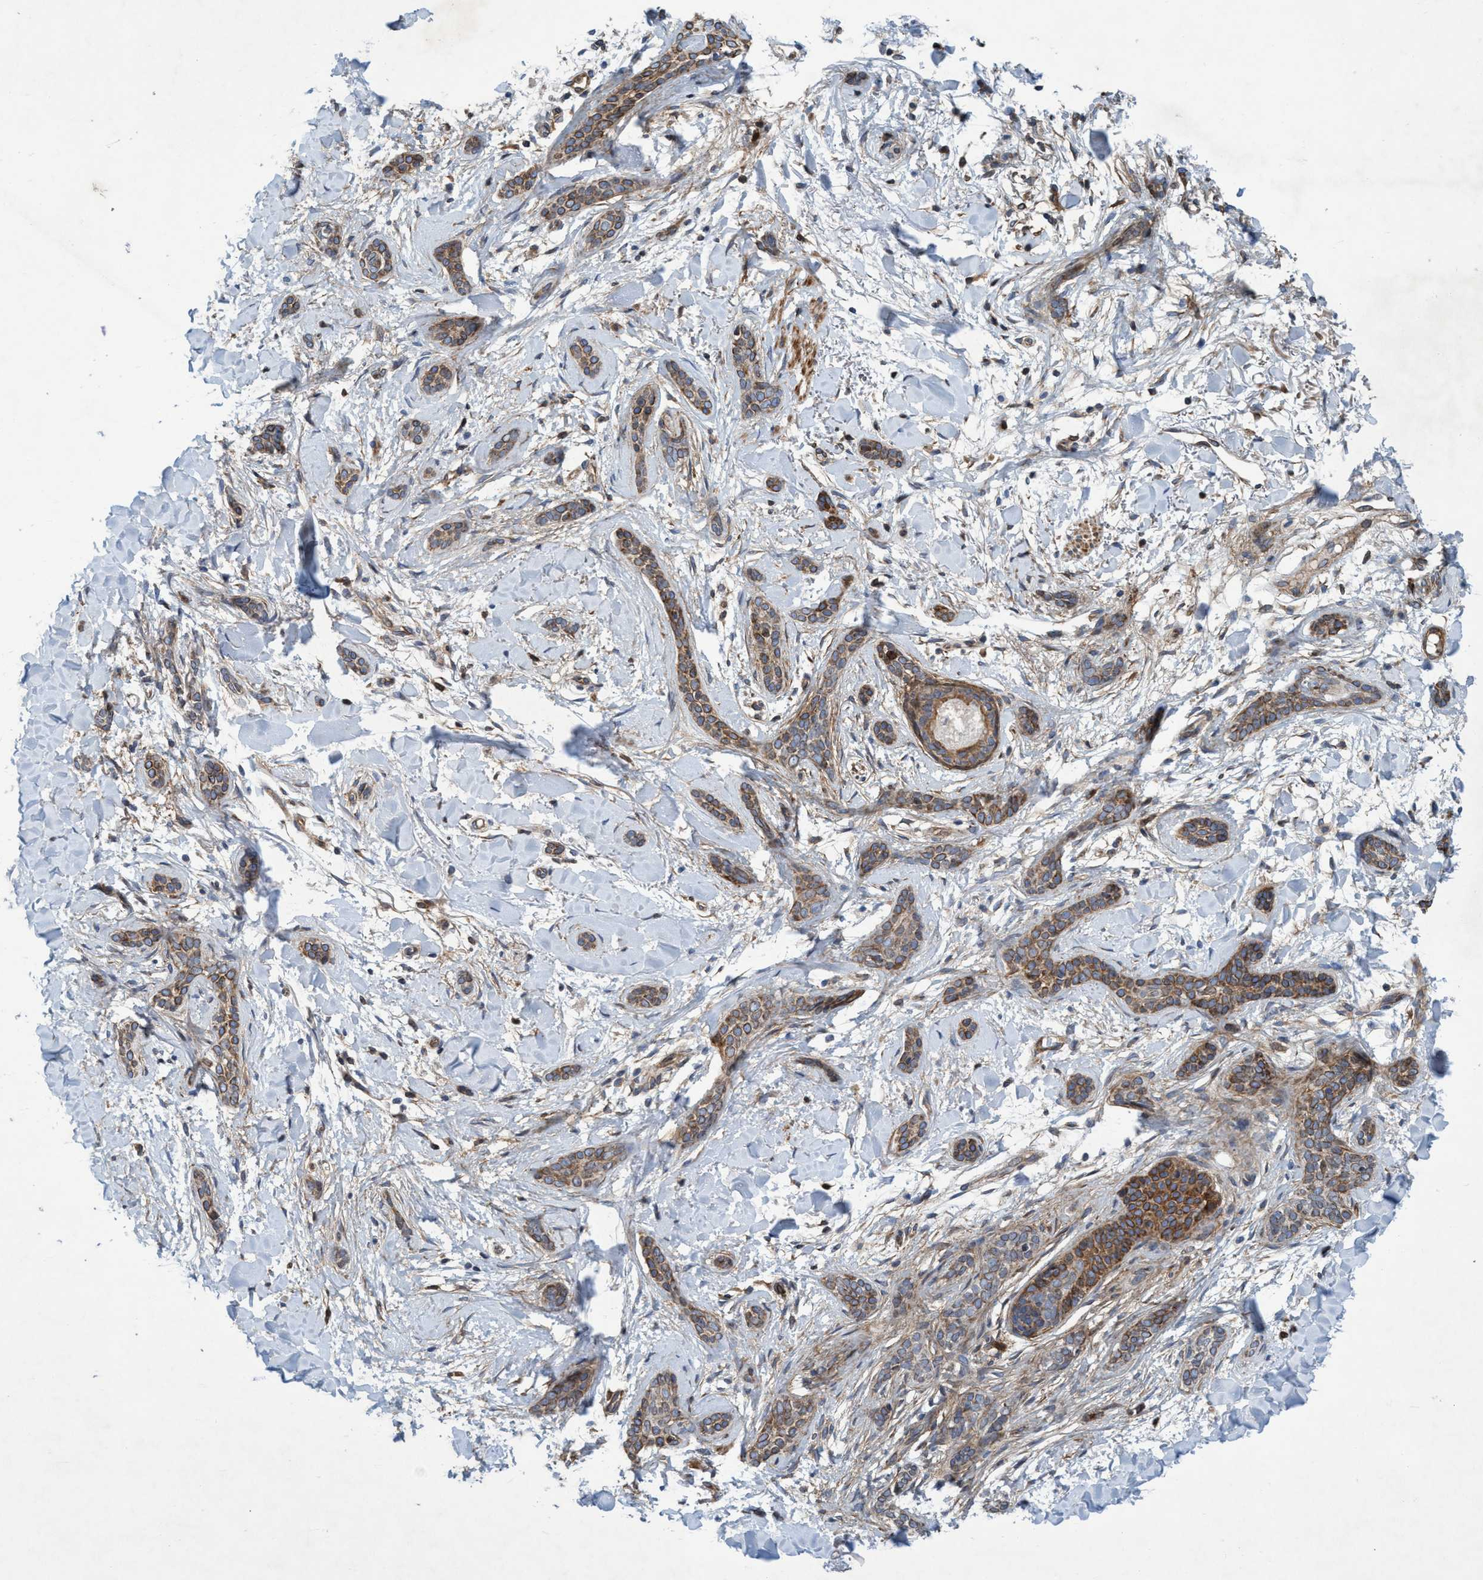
{"staining": {"intensity": "weak", "quantity": ">75%", "location": "cytoplasmic/membranous"}, "tissue": "skin cancer", "cell_type": "Tumor cells", "image_type": "cancer", "snomed": [{"axis": "morphology", "description": "Basal cell carcinoma"}, {"axis": "morphology", "description": "Adnexal tumor, benign"}, {"axis": "topography", "description": "Skin"}], "caption": "Basal cell carcinoma (skin) tissue demonstrates weak cytoplasmic/membranous staining in about >75% of tumor cells", "gene": "SLC16A3", "patient": {"sex": "female", "age": 42}}